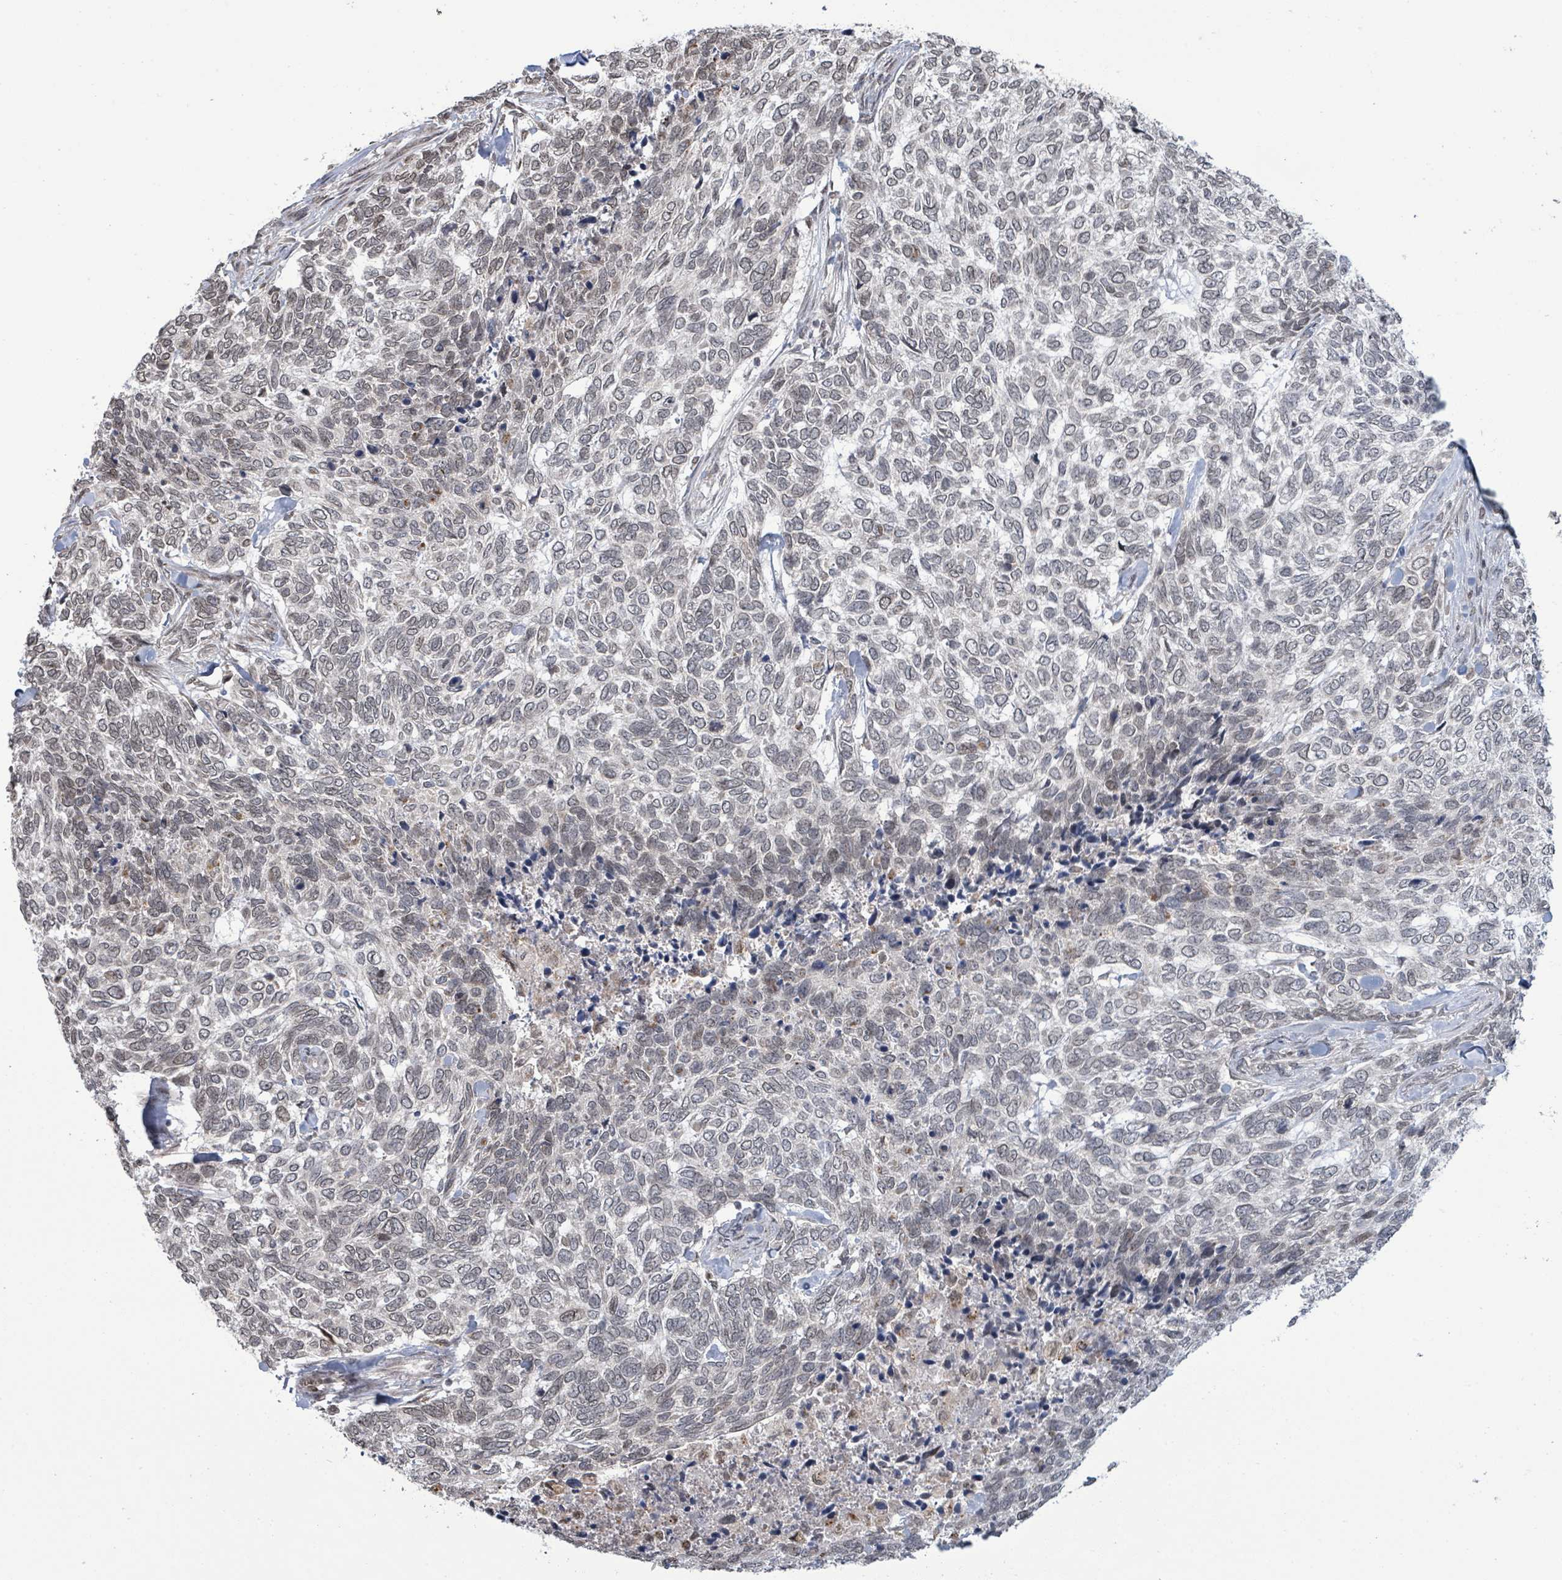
{"staining": {"intensity": "negative", "quantity": "none", "location": "none"}, "tissue": "skin cancer", "cell_type": "Tumor cells", "image_type": "cancer", "snomed": [{"axis": "morphology", "description": "Basal cell carcinoma"}, {"axis": "topography", "description": "Skin"}], "caption": "This is a micrograph of IHC staining of skin cancer (basal cell carcinoma), which shows no staining in tumor cells. The staining was performed using DAB to visualize the protein expression in brown, while the nuclei were stained in blue with hematoxylin (Magnification: 20x).", "gene": "SBF2", "patient": {"sex": "female", "age": 65}}